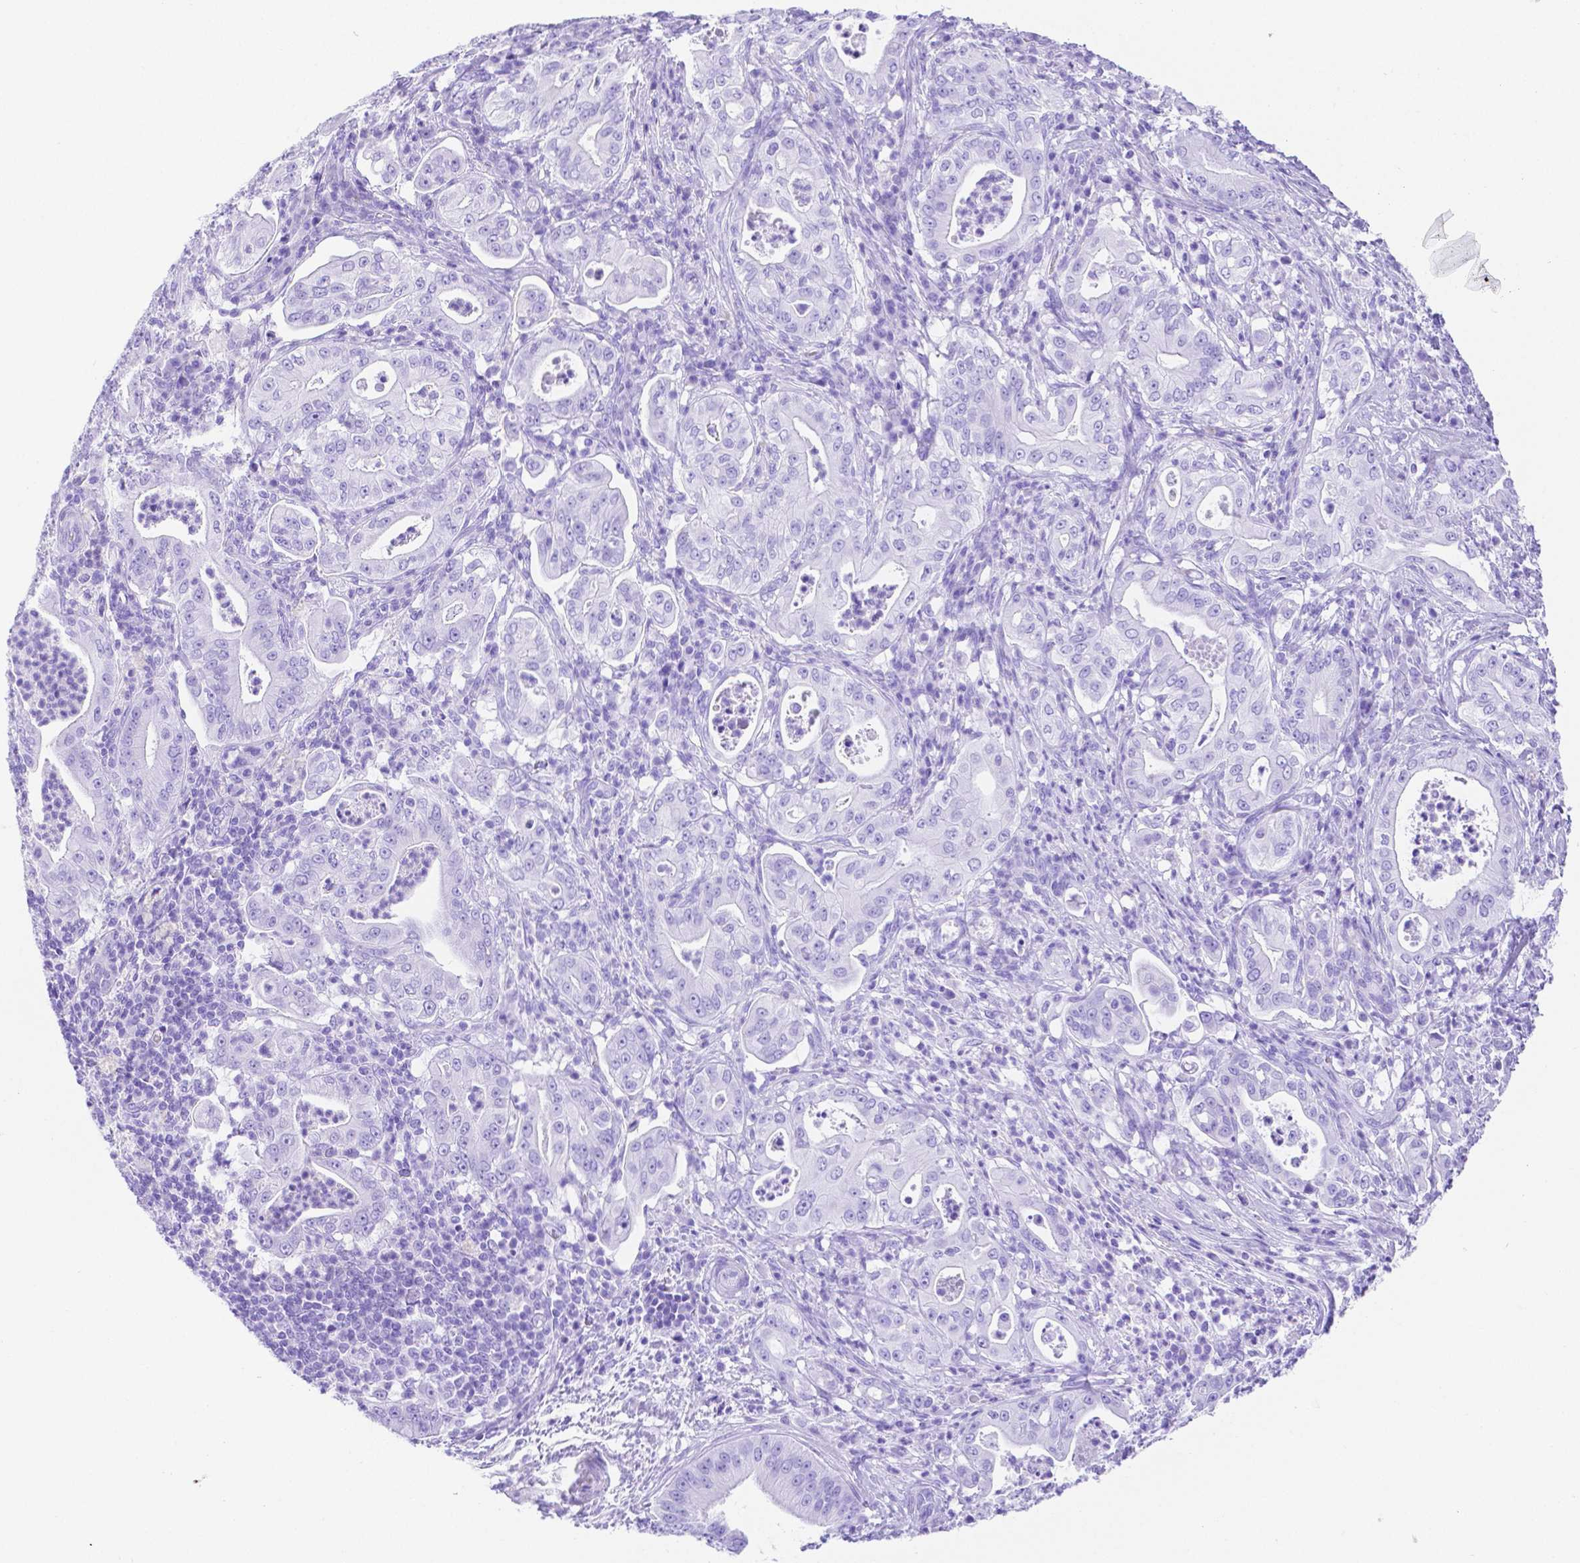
{"staining": {"intensity": "negative", "quantity": "none", "location": "none"}, "tissue": "pancreatic cancer", "cell_type": "Tumor cells", "image_type": "cancer", "snomed": [{"axis": "morphology", "description": "Adenocarcinoma, NOS"}, {"axis": "topography", "description": "Pancreas"}], "caption": "Immunohistochemical staining of human pancreatic cancer (adenocarcinoma) reveals no significant positivity in tumor cells.", "gene": "SMR3A", "patient": {"sex": "male", "age": 71}}